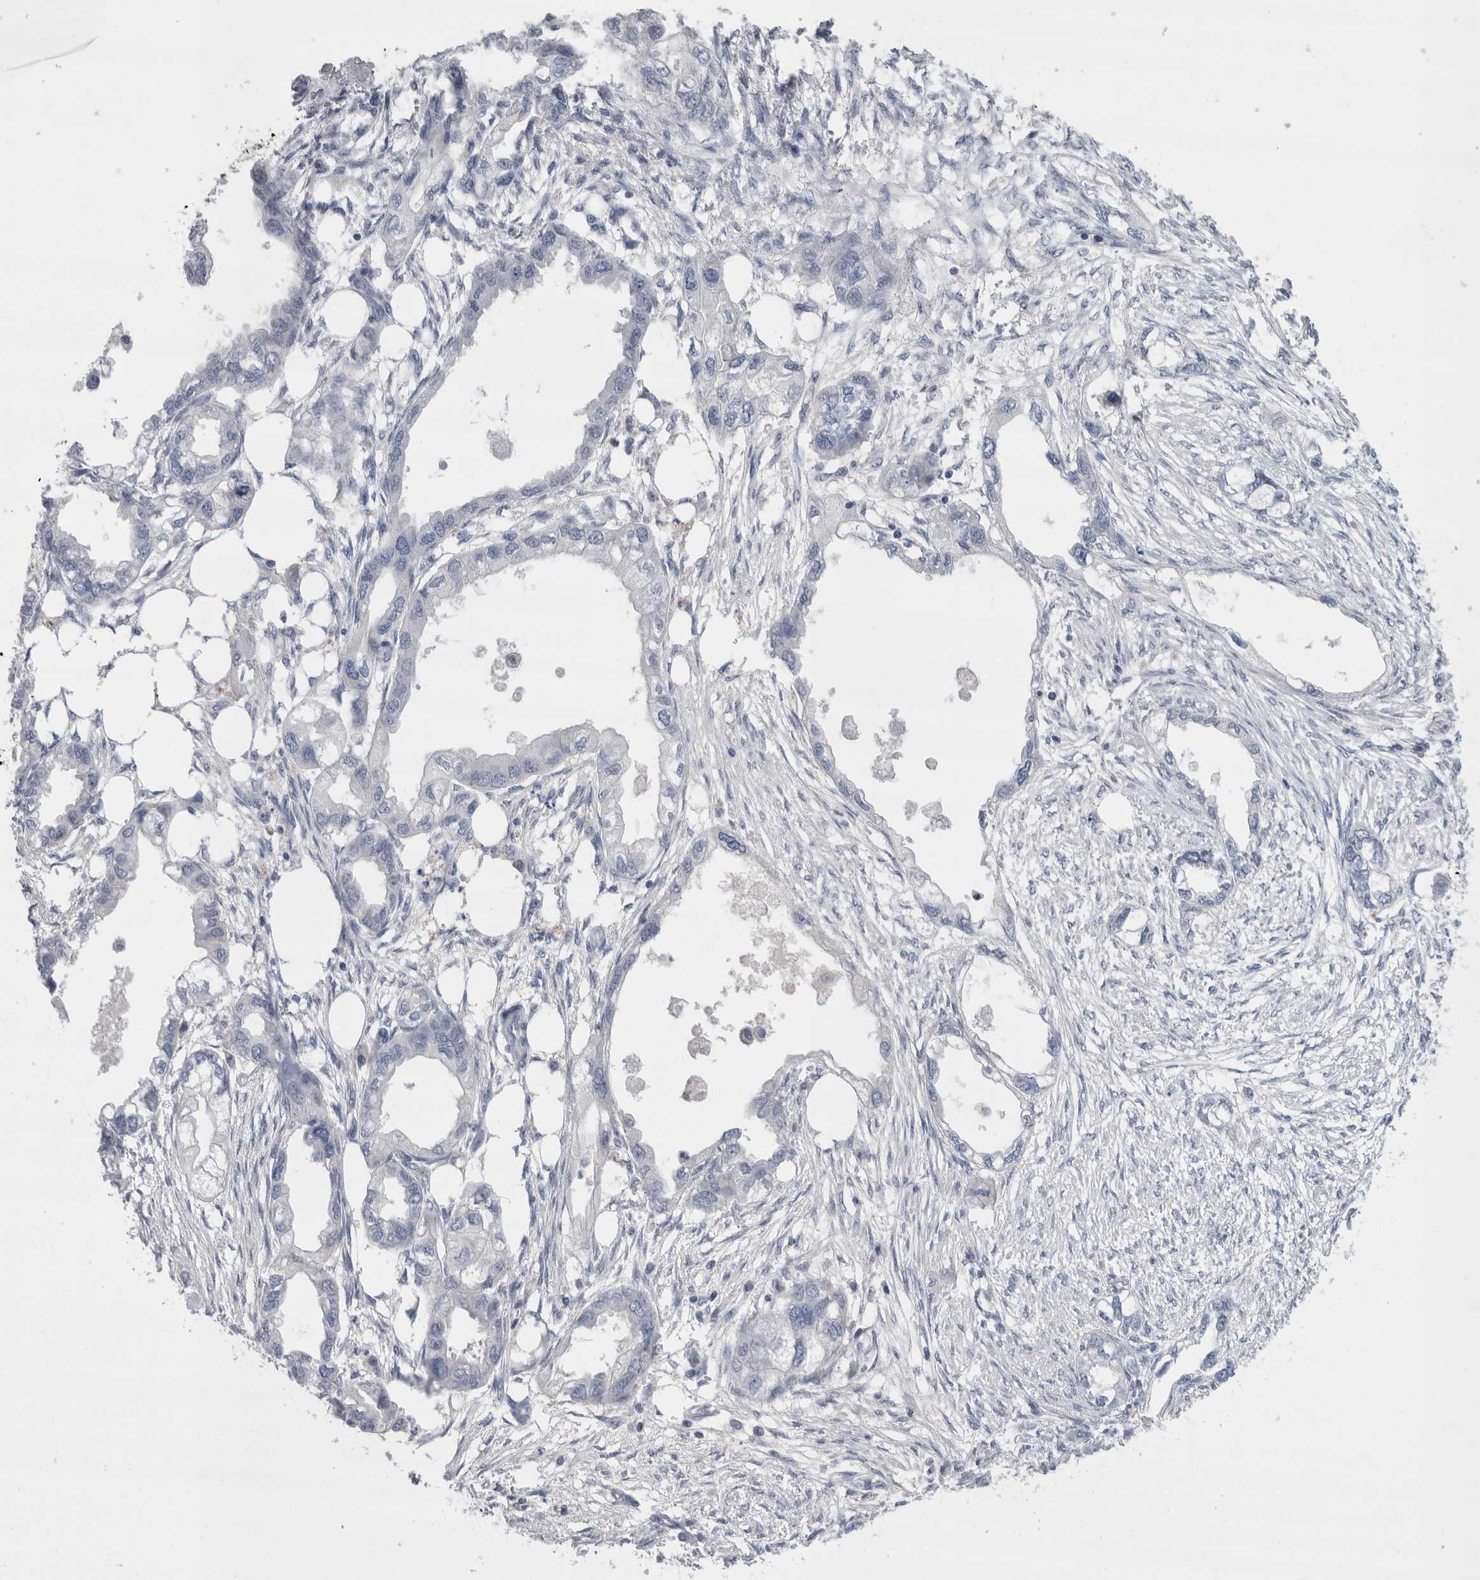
{"staining": {"intensity": "negative", "quantity": "none", "location": "none"}, "tissue": "endometrial cancer", "cell_type": "Tumor cells", "image_type": "cancer", "snomed": [{"axis": "morphology", "description": "Adenocarcinoma, NOS"}, {"axis": "morphology", "description": "Adenocarcinoma, metastatic, NOS"}, {"axis": "topography", "description": "Adipose tissue"}, {"axis": "topography", "description": "Endometrium"}], "caption": "This is a image of immunohistochemistry staining of adenocarcinoma (endometrial), which shows no staining in tumor cells. (DAB (3,3'-diaminobenzidine) IHC visualized using brightfield microscopy, high magnification).", "gene": "REG1A", "patient": {"sex": "female", "age": 67}}